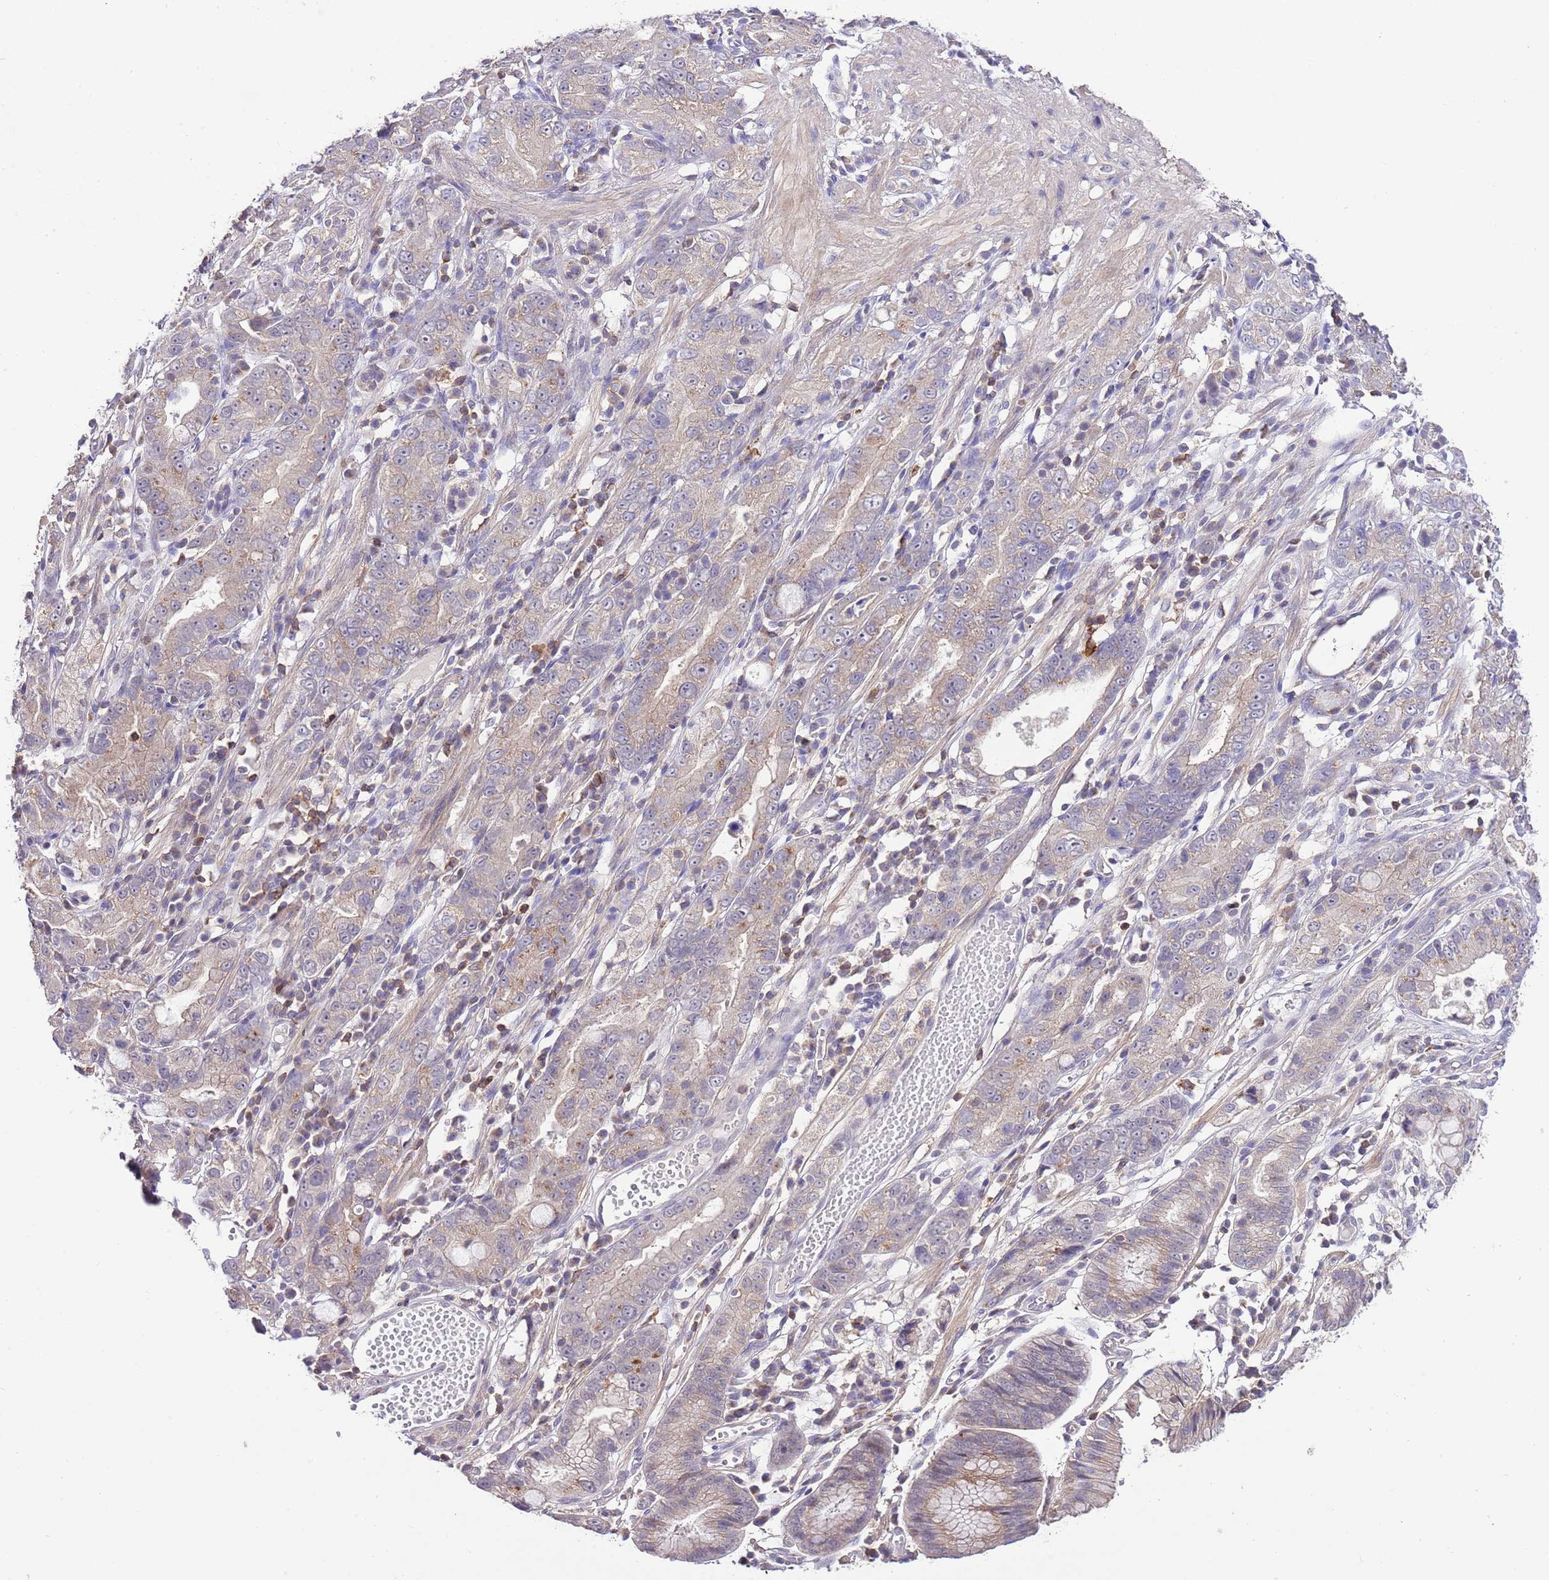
{"staining": {"intensity": "weak", "quantity": "<25%", "location": "cytoplasmic/membranous"}, "tissue": "stomach cancer", "cell_type": "Tumor cells", "image_type": "cancer", "snomed": [{"axis": "morphology", "description": "Adenocarcinoma, NOS"}, {"axis": "topography", "description": "Stomach"}], "caption": "This is an immunohistochemistry (IHC) histopathology image of stomach cancer (adenocarcinoma). There is no expression in tumor cells.", "gene": "EFHD1", "patient": {"sex": "male", "age": 55}}